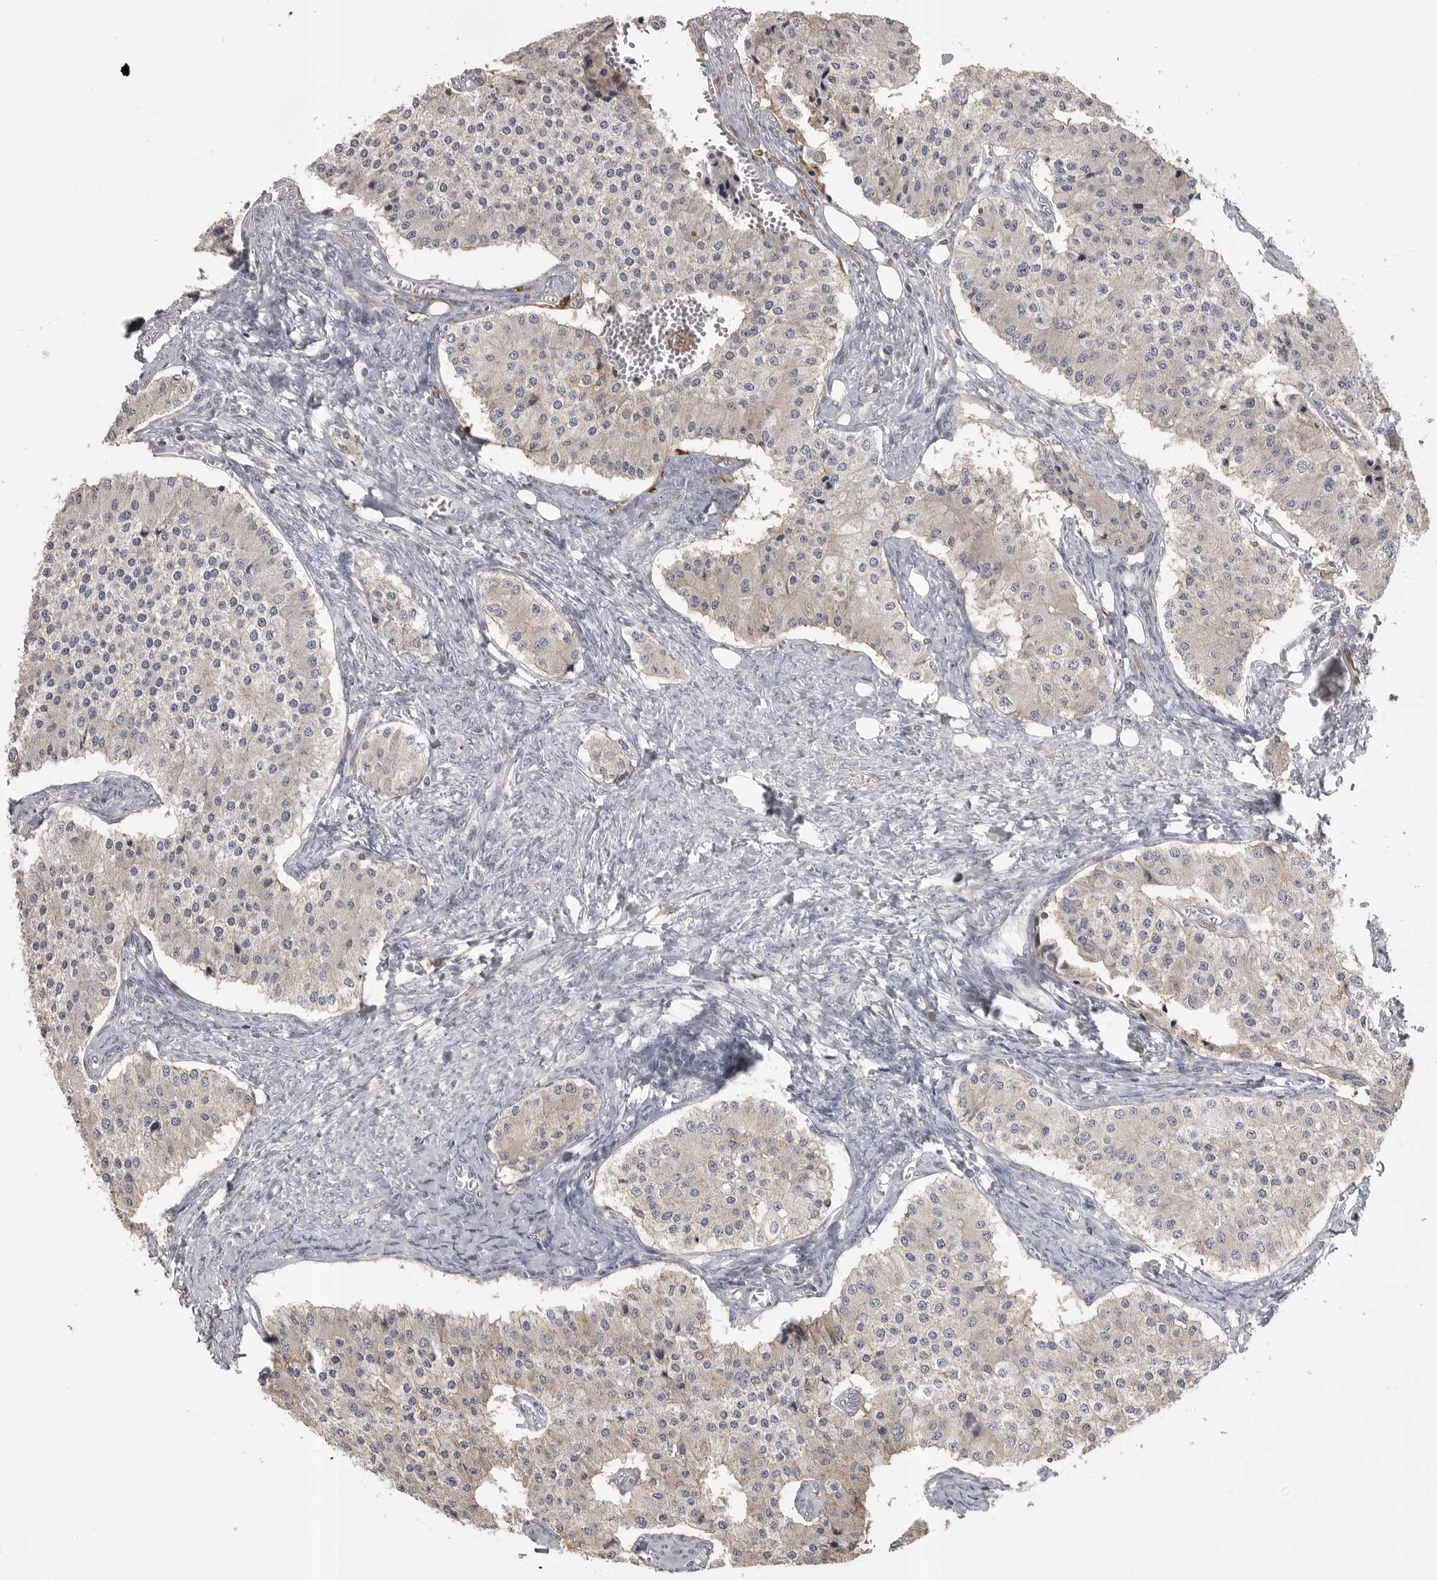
{"staining": {"intensity": "negative", "quantity": "none", "location": "none"}, "tissue": "carcinoid", "cell_type": "Tumor cells", "image_type": "cancer", "snomed": [{"axis": "morphology", "description": "Carcinoid, malignant, NOS"}, {"axis": "topography", "description": "Colon"}], "caption": "Carcinoid stained for a protein using immunohistochemistry exhibits no staining tumor cells.", "gene": "CMTM6", "patient": {"sex": "female", "age": 52}}